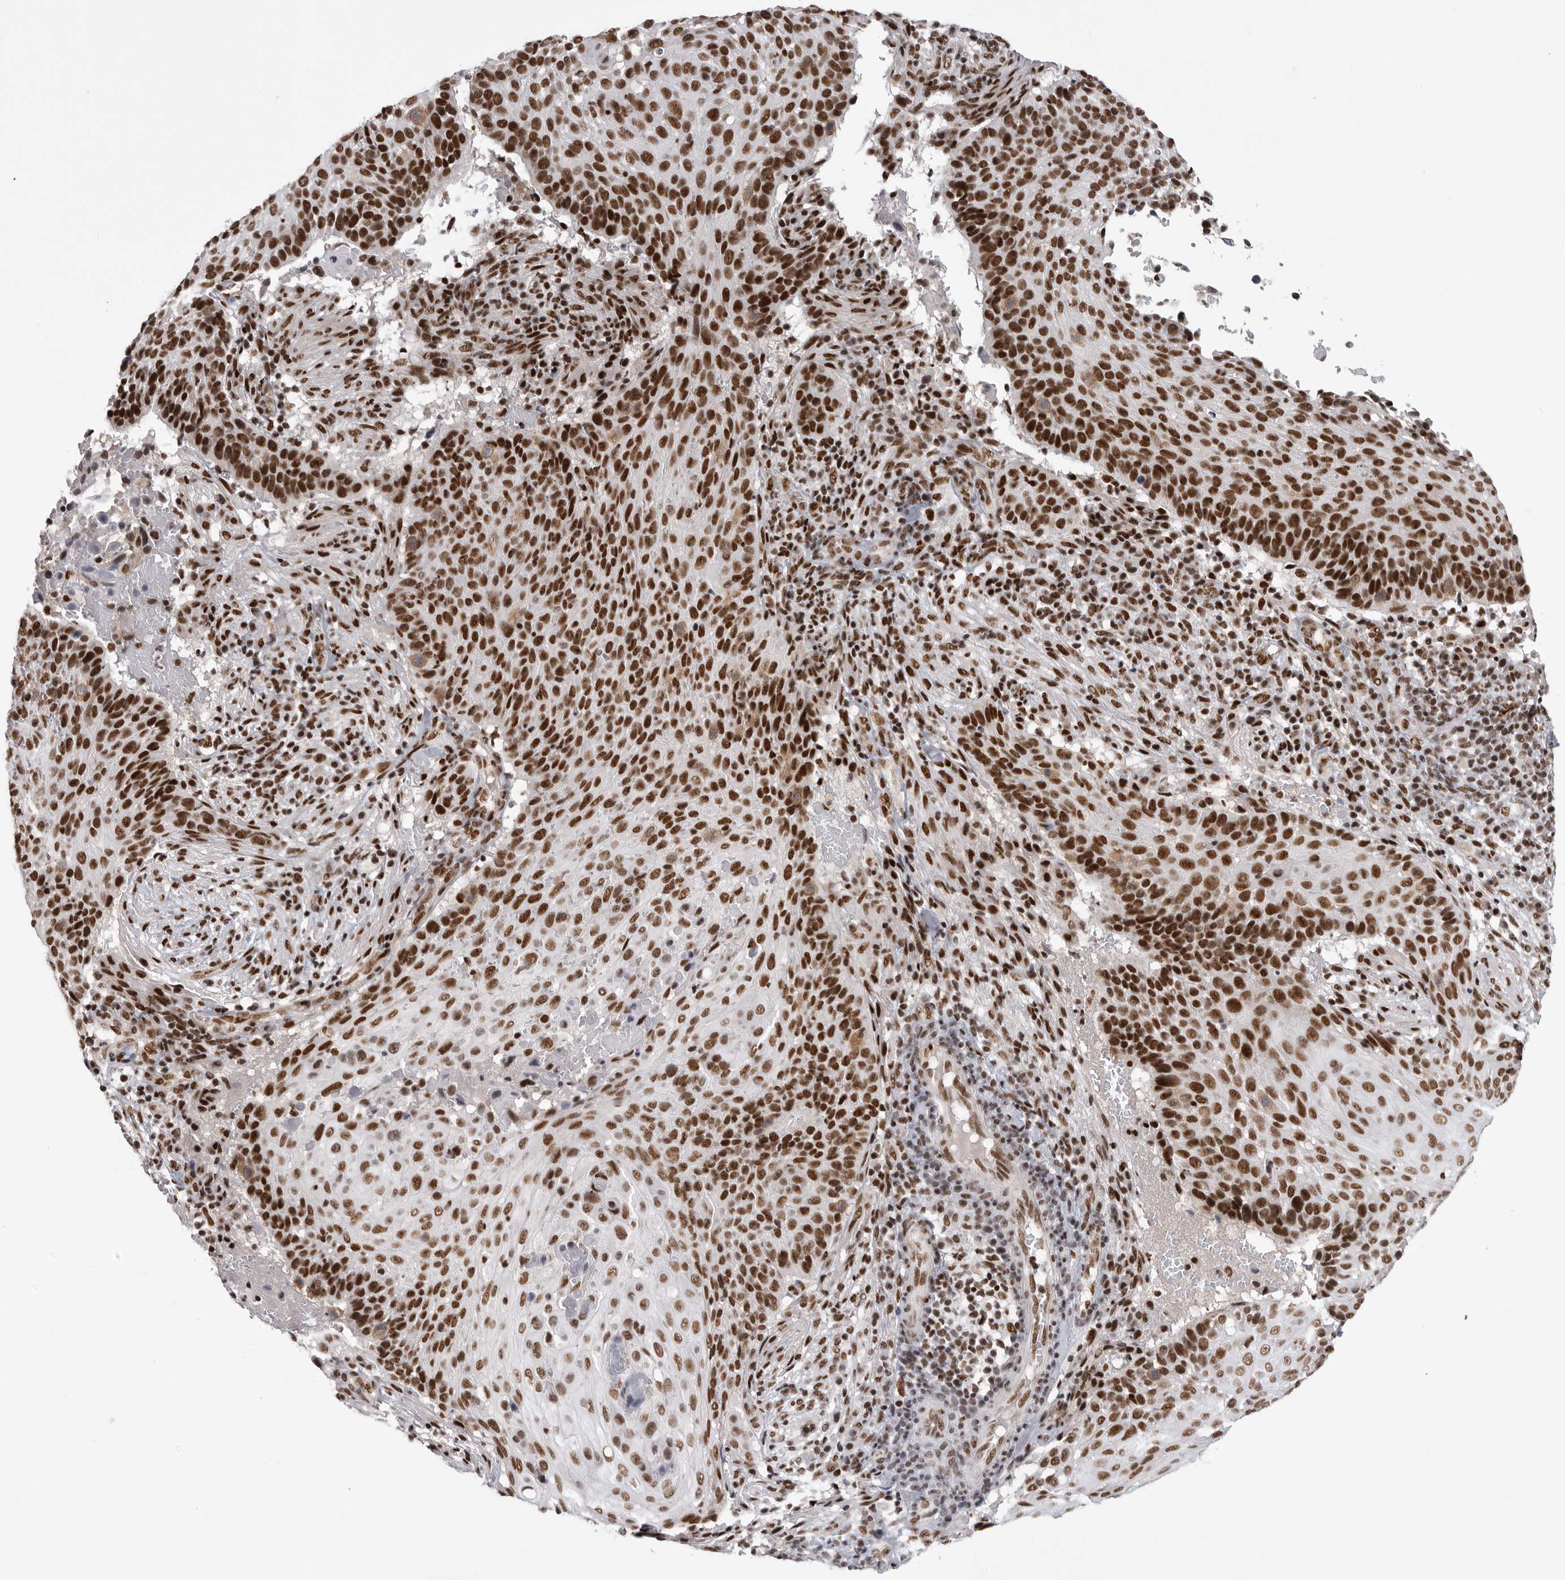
{"staining": {"intensity": "strong", "quantity": ">75%", "location": "nuclear"}, "tissue": "cervical cancer", "cell_type": "Tumor cells", "image_type": "cancer", "snomed": [{"axis": "morphology", "description": "Squamous cell carcinoma, NOS"}, {"axis": "topography", "description": "Cervix"}], "caption": "Human cervical squamous cell carcinoma stained for a protein (brown) displays strong nuclear positive expression in about >75% of tumor cells.", "gene": "PPP1R8", "patient": {"sex": "female", "age": 74}}